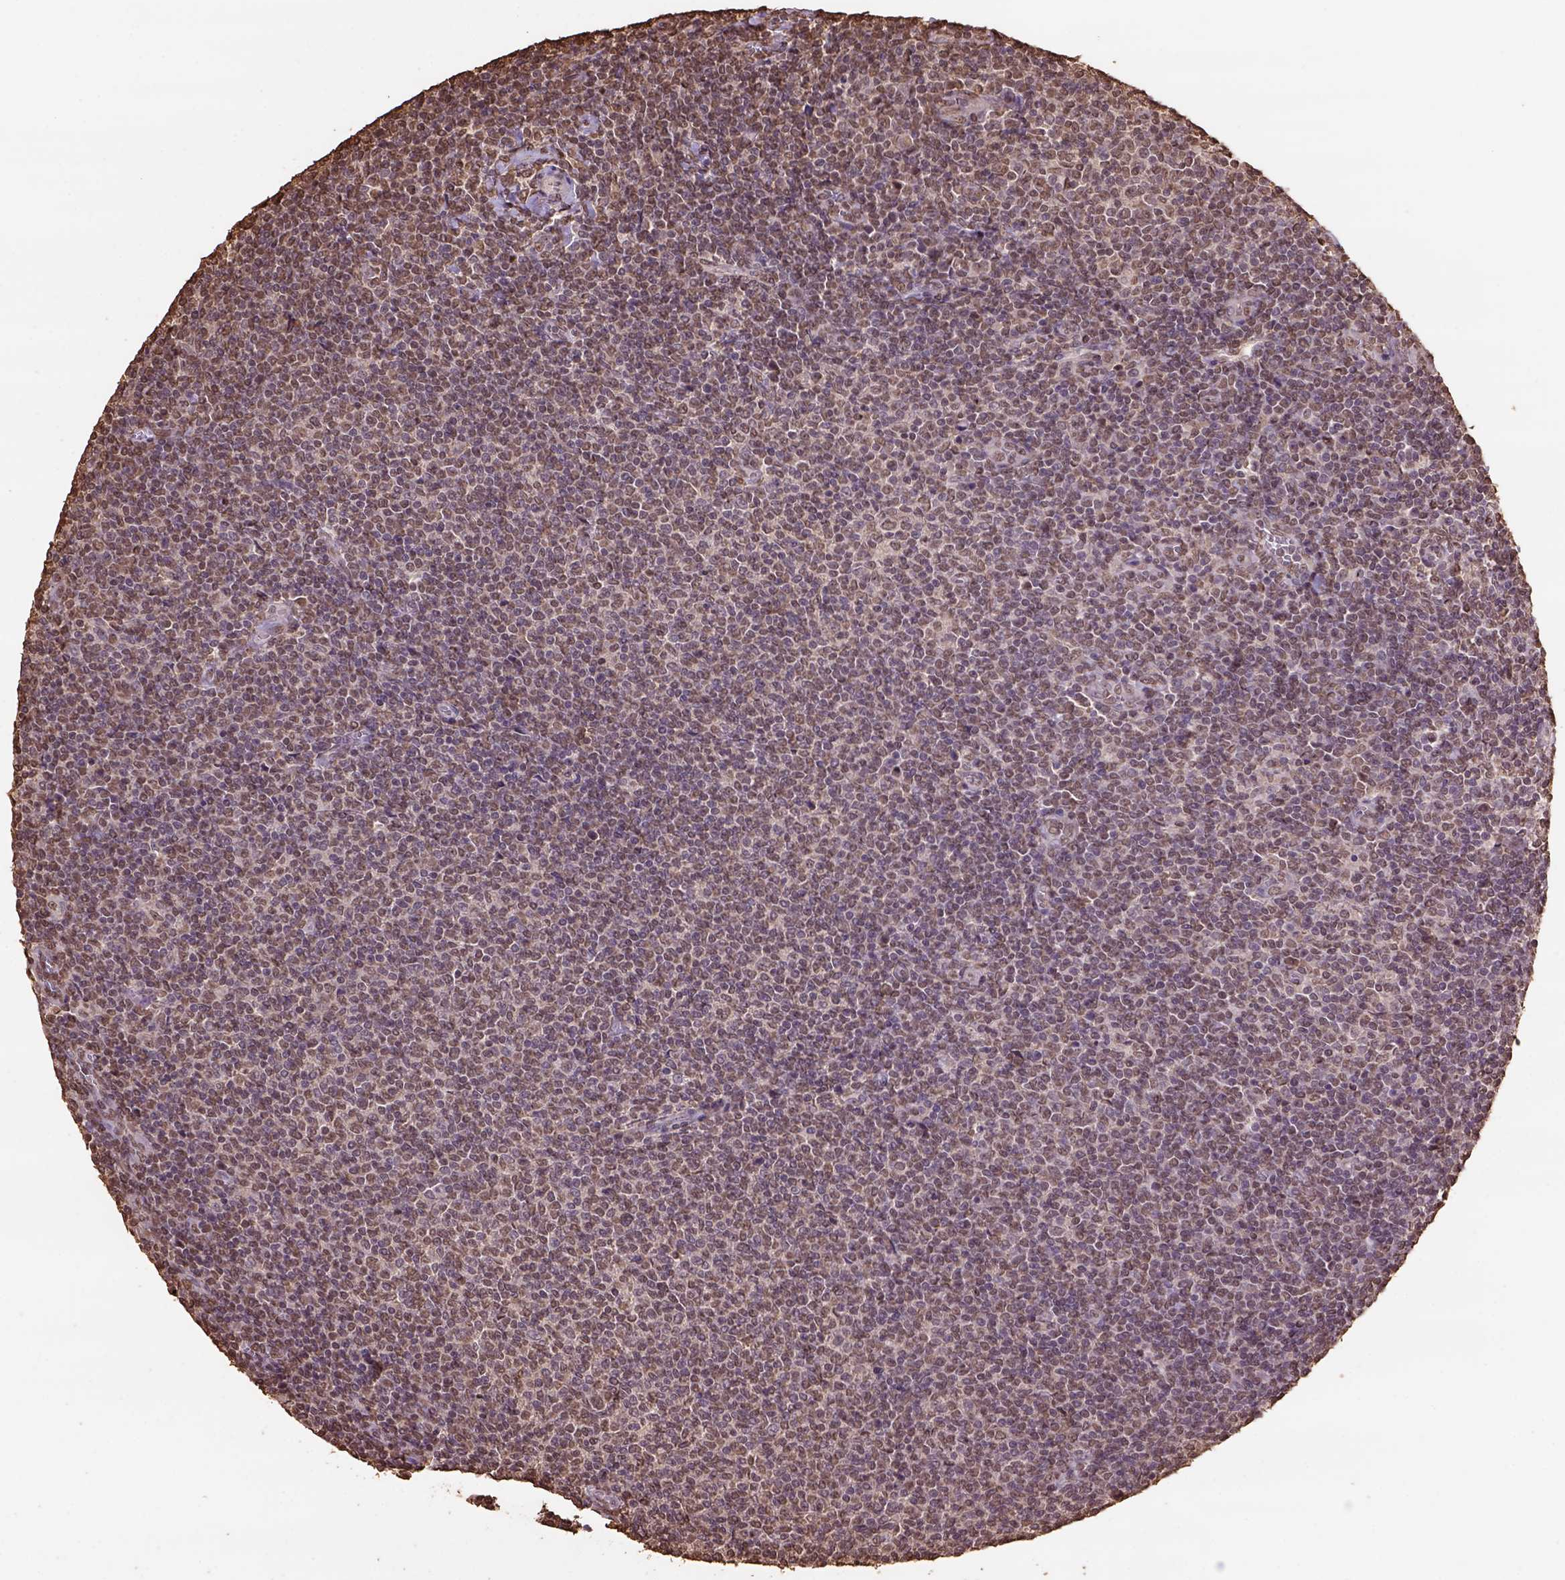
{"staining": {"intensity": "moderate", "quantity": ">75%", "location": "nuclear"}, "tissue": "lymphoma", "cell_type": "Tumor cells", "image_type": "cancer", "snomed": [{"axis": "morphology", "description": "Malignant lymphoma, non-Hodgkin's type, Low grade"}, {"axis": "topography", "description": "Lymph node"}], "caption": "A photomicrograph of malignant lymphoma, non-Hodgkin's type (low-grade) stained for a protein displays moderate nuclear brown staining in tumor cells.", "gene": "CSTF2T", "patient": {"sex": "male", "age": 52}}